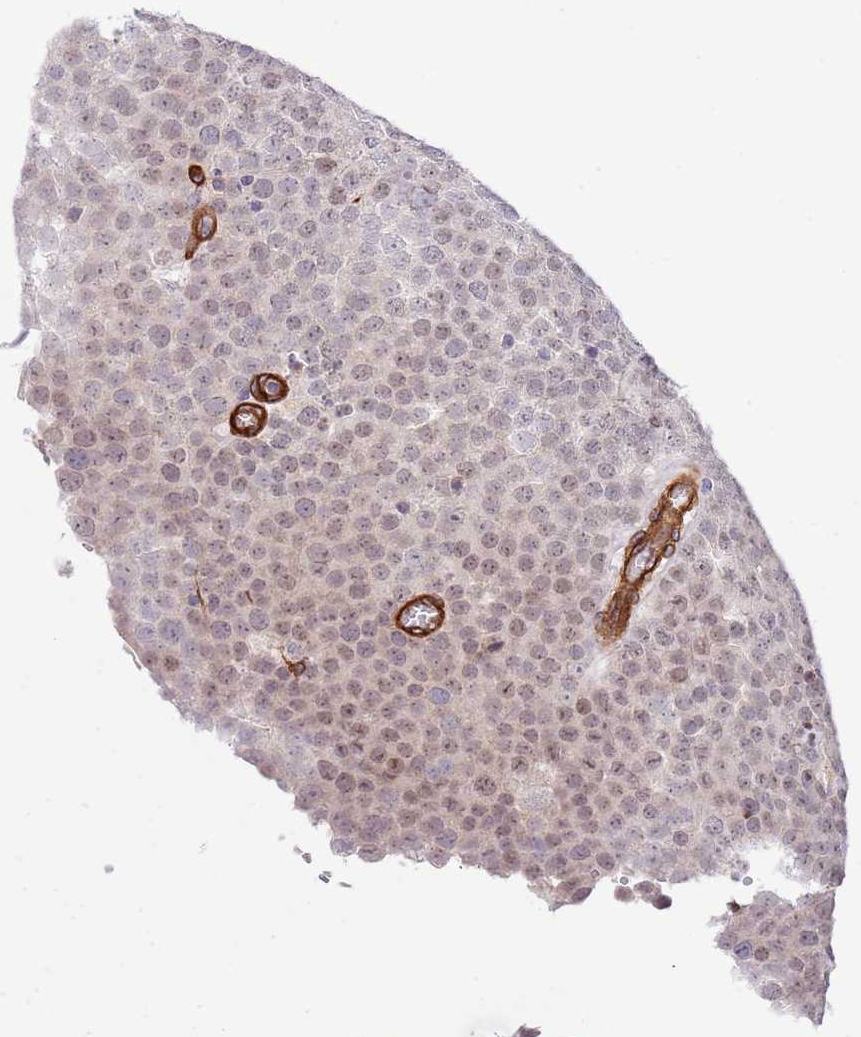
{"staining": {"intensity": "weak", "quantity": "25%-75%", "location": "nuclear"}, "tissue": "testis cancer", "cell_type": "Tumor cells", "image_type": "cancer", "snomed": [{"axis": "morphology", "description": "Normal tissue, NOS"}, {"axis": "morphology", "description": "Seminoma, NOS"}, {"axis": "topography", "description": "Testis"}], "caption": "The histopathology image exhibits immunohistochemical staining of testis seminoma. There is weak nuclear positivity is appreciated in about 25%-75% of tumor cells.", "gene": "NEK3", "patient": {"sex": "male", "age": 71}}